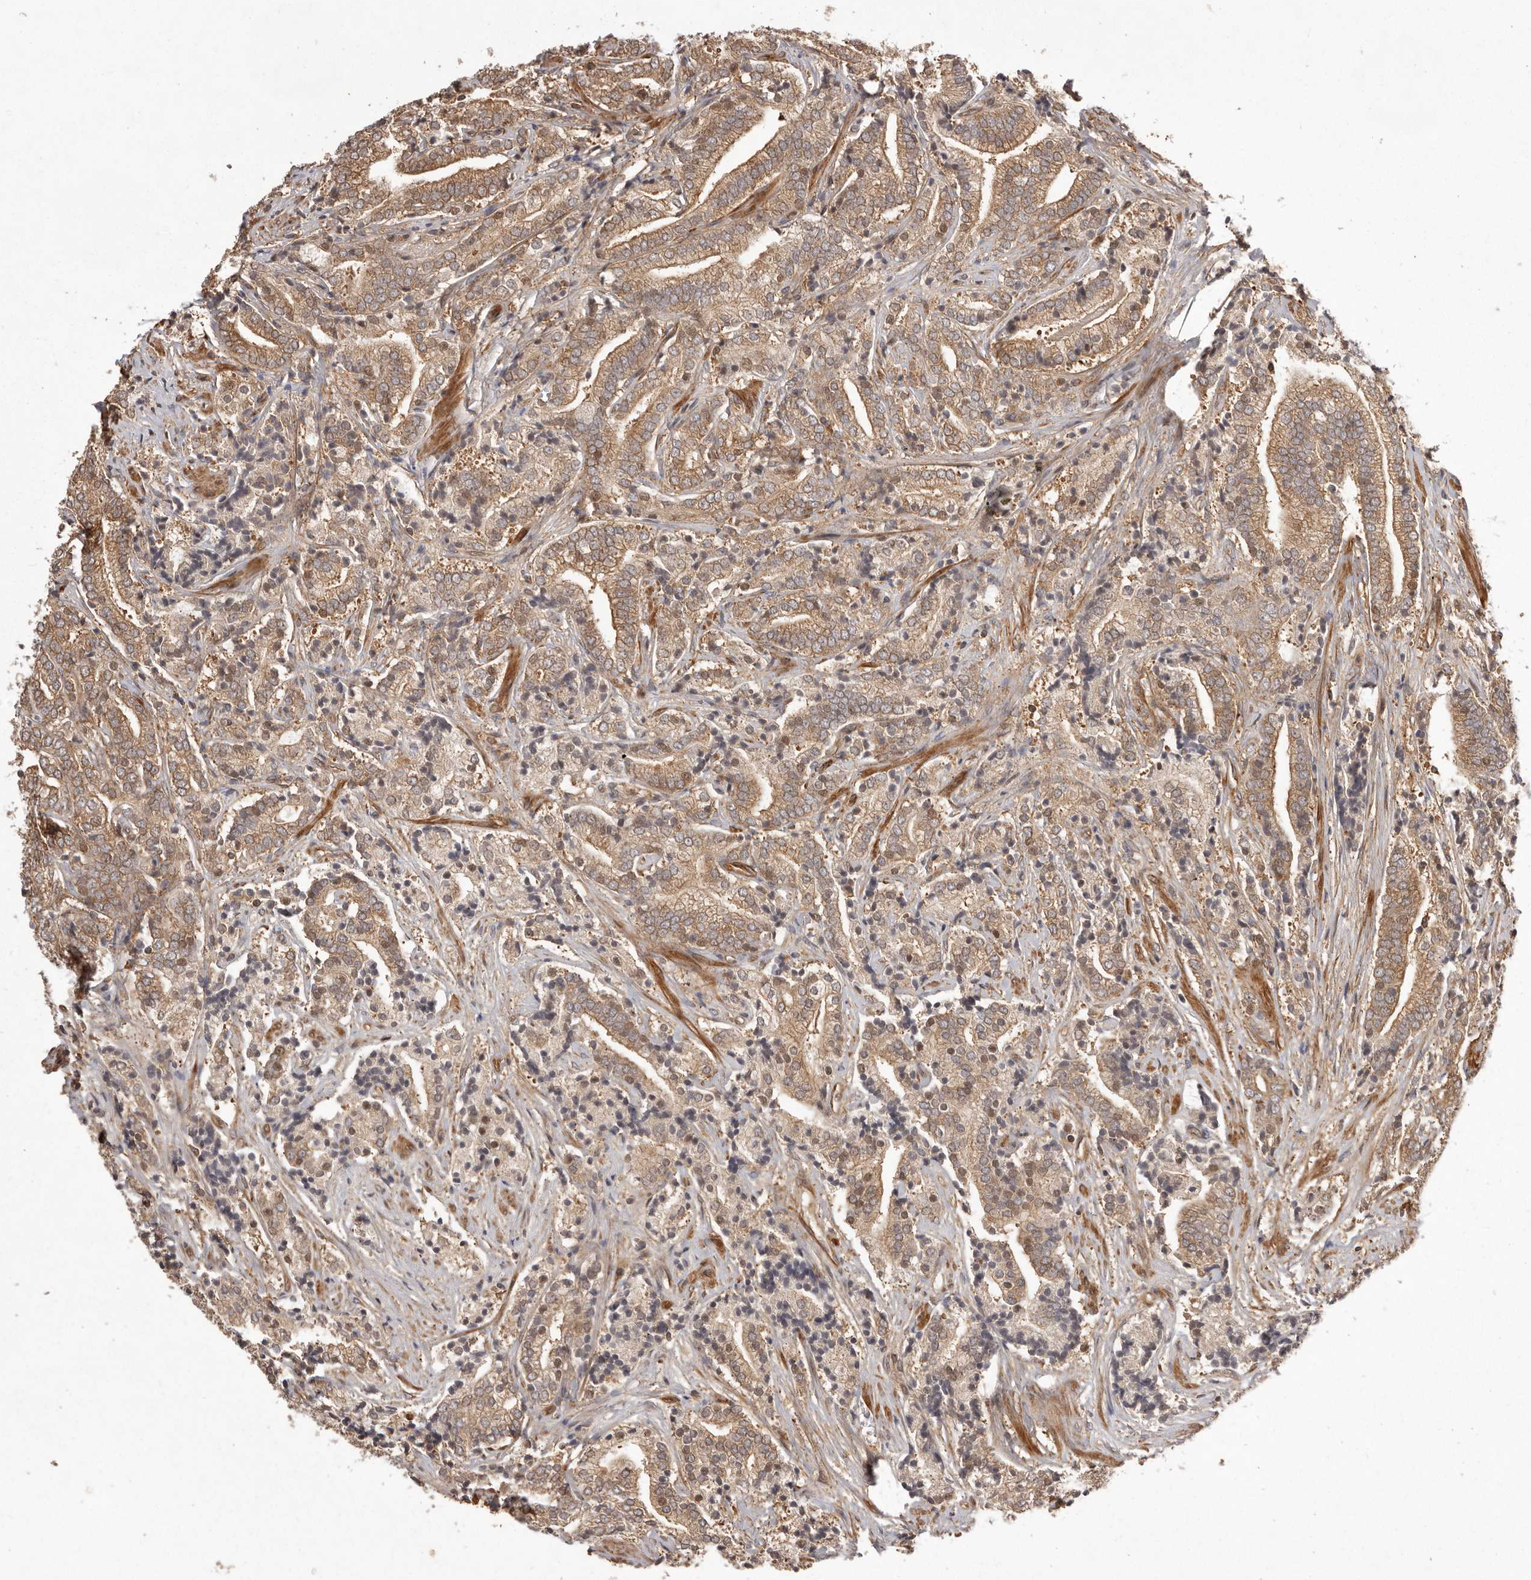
{"staining": {"intensity": "moderate", "quantity": ">75%", "location": "cytoplasmic/membranous"}, "tissue": "prostate cancer", "cell_type": "Tumor cells", "image_type": "cancer", "snomed": [{"axis": "morphology", "description": "Adenocarcinoma, High grade"}, {"axis": "topography", "description": "Prostate"}], "caption": "Human high-grade adenocarcinoma (prostate) stained for a protein (brown) shows moderate cytoplasmic/membranous positive positivity in about >75% of tumor cells.", "gene": "NFKBIA", "patient": {"sex": "male", "age": 57}}